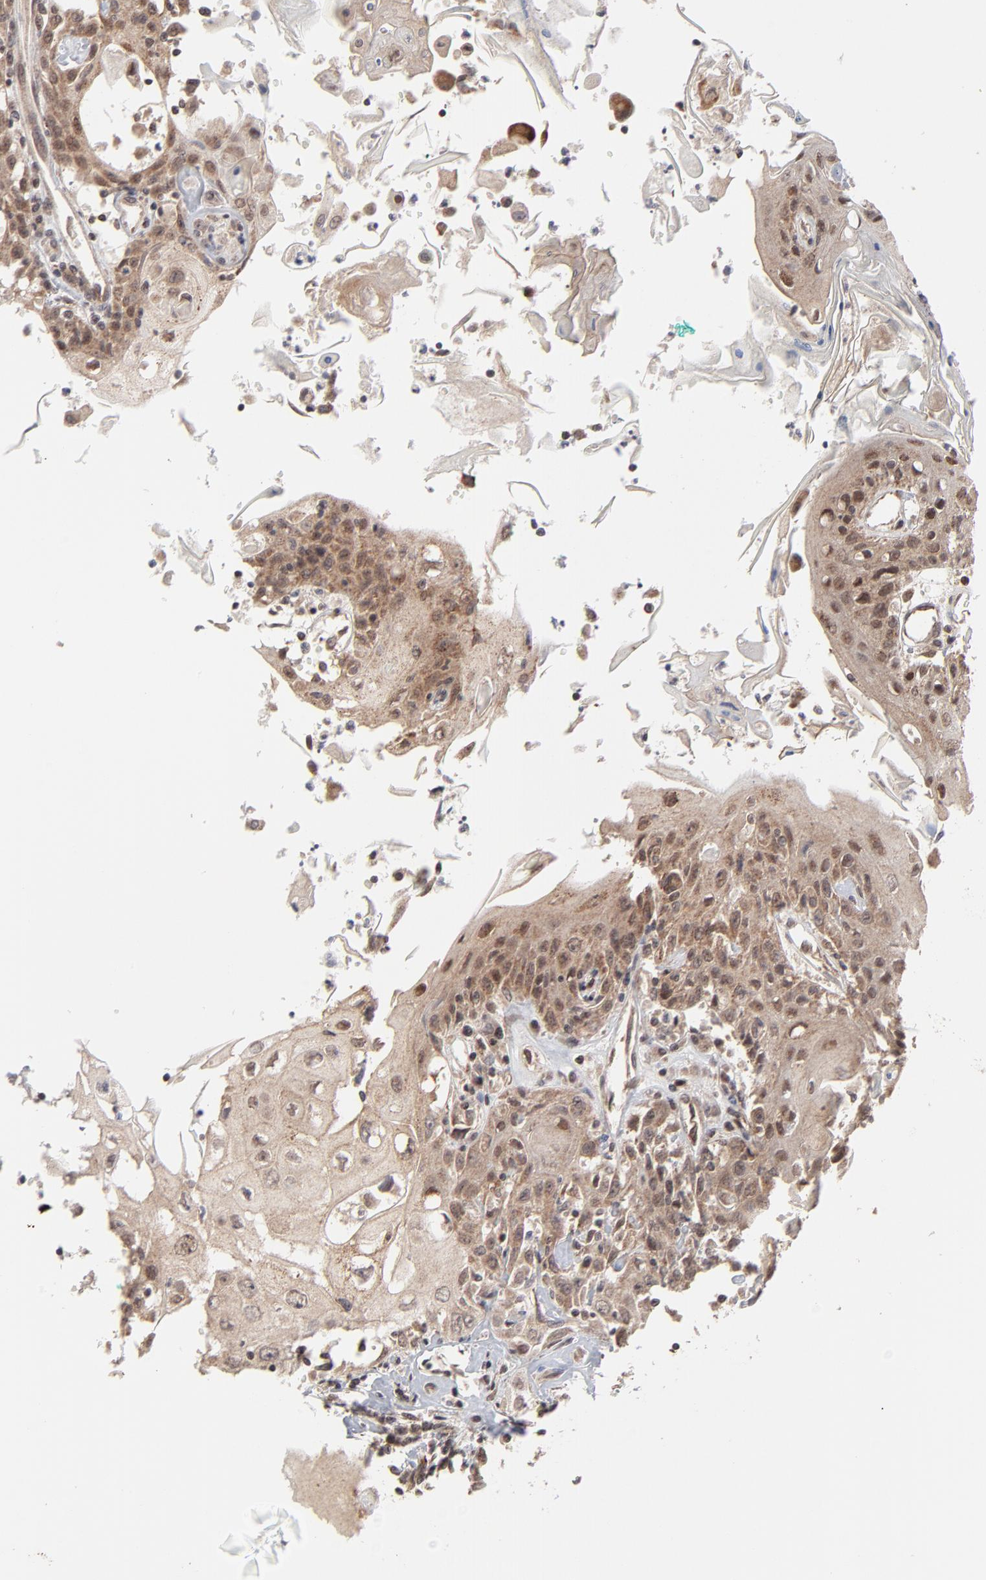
{"staining": {"intensity": "moderate", "quantity": ">75%", "location": "cytoplasmic/membranous,nuclear"}, "tissue": "head and neck cancer", "cell_type": "Tumor cells", "image_type": "cancer", "snomed": [{"axis": "morphology", "description": "Squamous cell carcinoma, NOS"}, {"axis": "topography", "description": "Oral tissue"}, {"axis": "topography", "description": "Head-Neck"}], "caption": "Immunohistochemistry (IHC) photomicrograph of head and neck cancer stained for a protein (brown), which reveals medium levels of moderate cytoplasmic/membranous and nuclear staining in approximately >75% of tumor cells.", "gene": "ARIH1", "patient": {"sex": "female", "age": 76}}